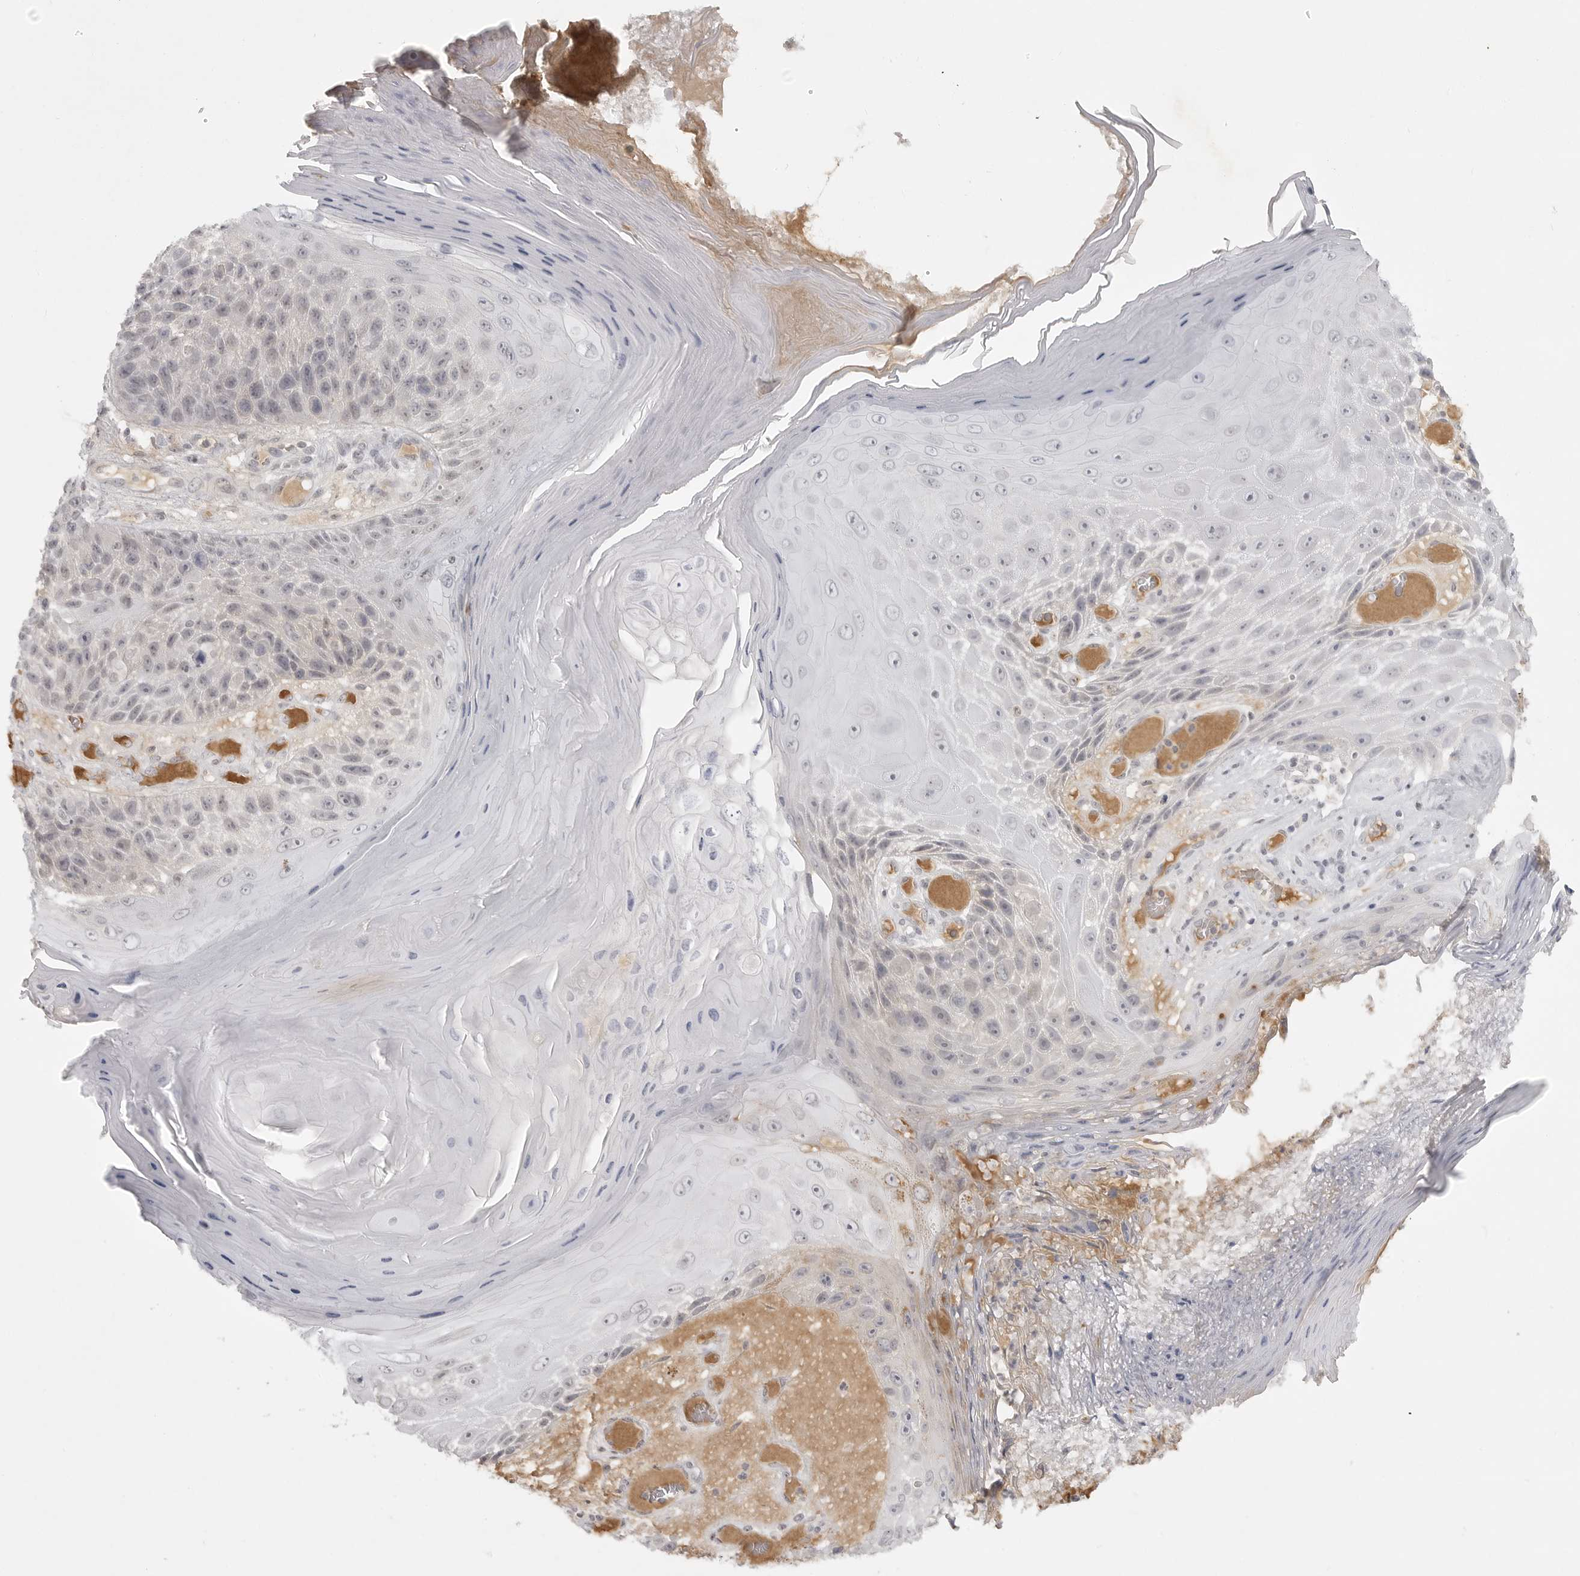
{"staining": {"intensity": "negative", "quantity": "none", "location": "none"}, "tissue": "skin cancer", "cell_type": "Tumor cells", "image_type": "cancer", "snomed": [{"axis": "morphology", "description": "Squamous cell carcinoma, NOS"}, {"axis": "topography", "description": "Skin"}], "caption": "Immunohistochemistry (IHC) of skin squamous cell carcinoma displays no positivity in tumor cells.", "gene": "TCTN3", "patient": {"sex": "female", "age": 88}}